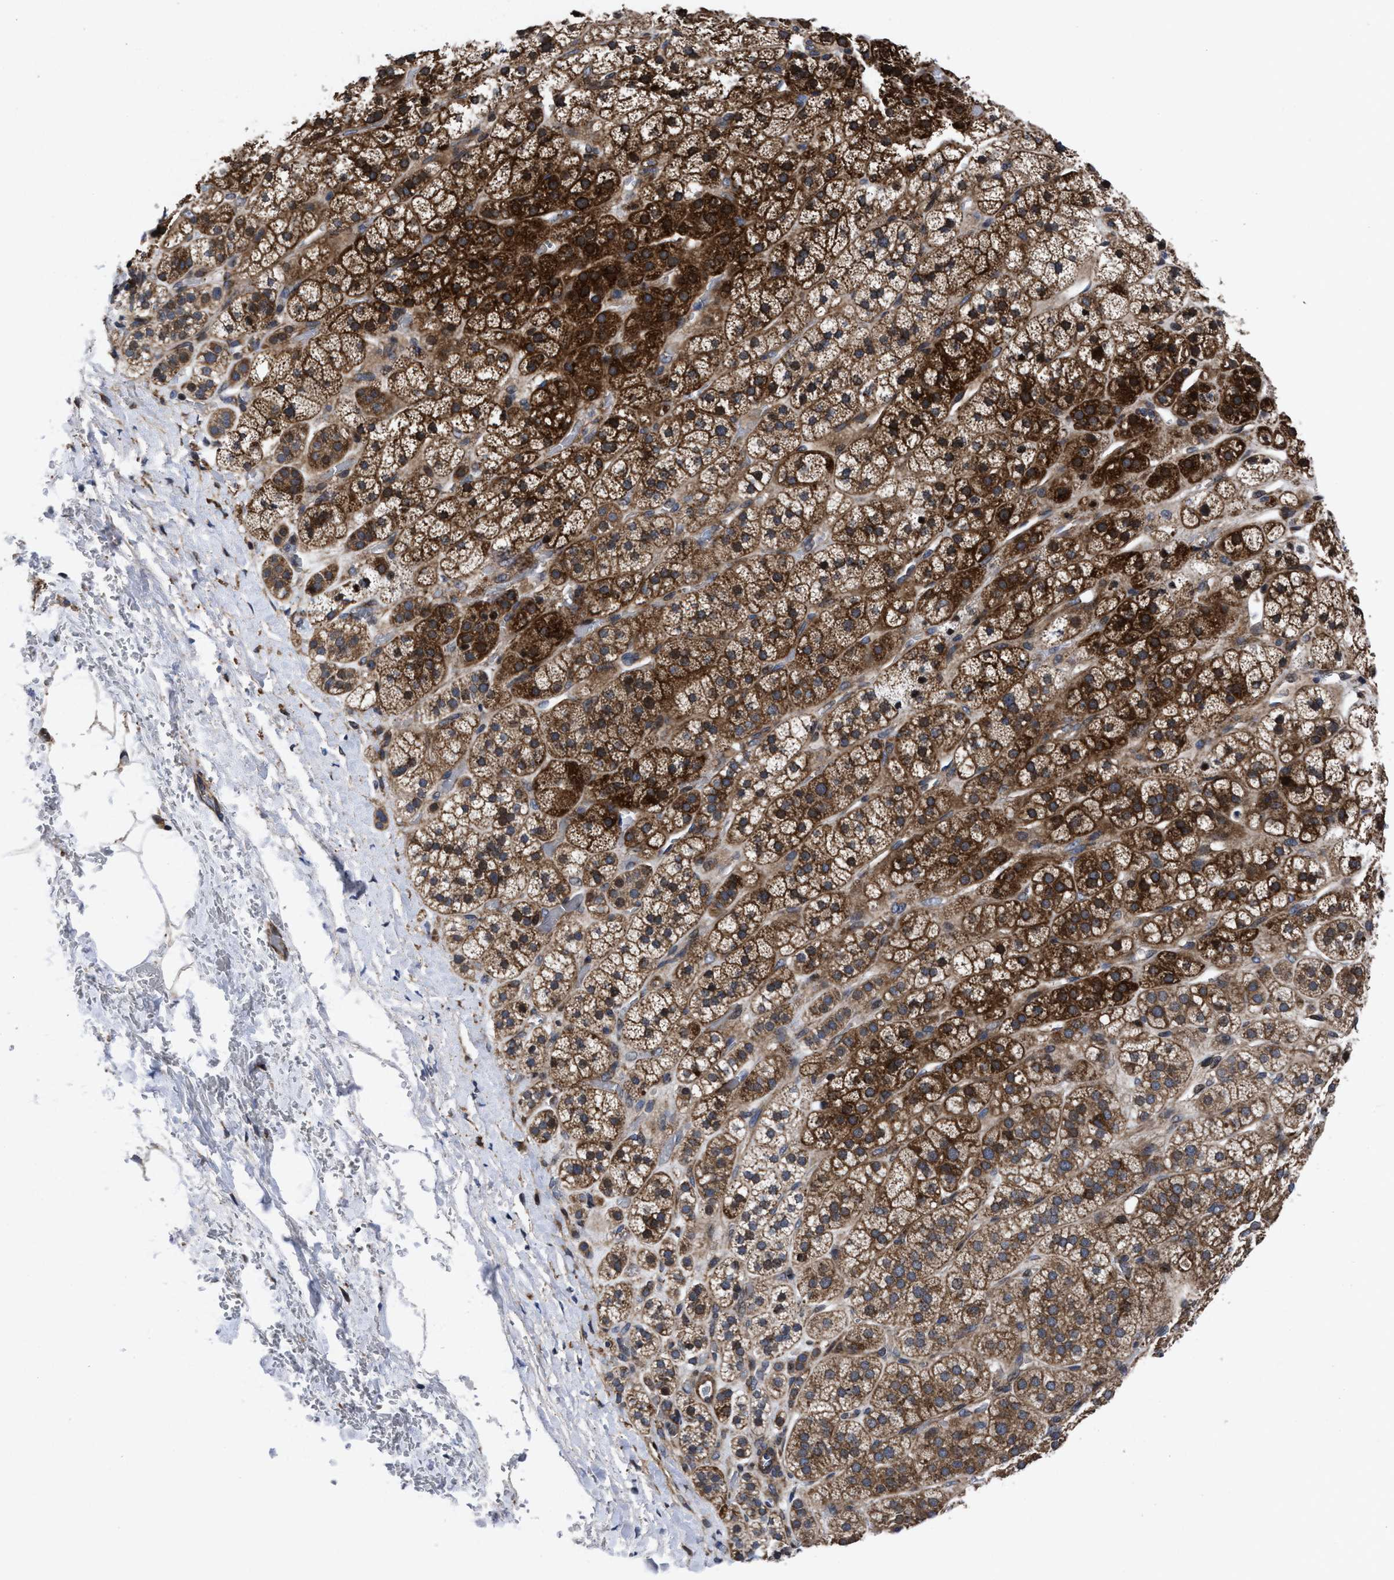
{"staining": {"intensity": "strong", "quantity": ">75%", "location": "cytoplasmic/membranous"}, "tissue": "adrenal gland", "cell_type": "Glandular cells", "image_type": "normal", "snomed": [{"axis": "morphology", "description": "Normal tissue, NOS"}, {"axis": "topography", "description": "Adrenal gland"}], "caption": "A photomicrograph of human adrenal gland stained for a protein demonstrates strong cytoplasmic/membranous brown staining in glandular cells. Immunohistochemistry (ihc) stains the protein of interest in brown and the nuclei are stained blue.", "gene": "MRPL50", "patient": {"sex": "male", "age": 56}}